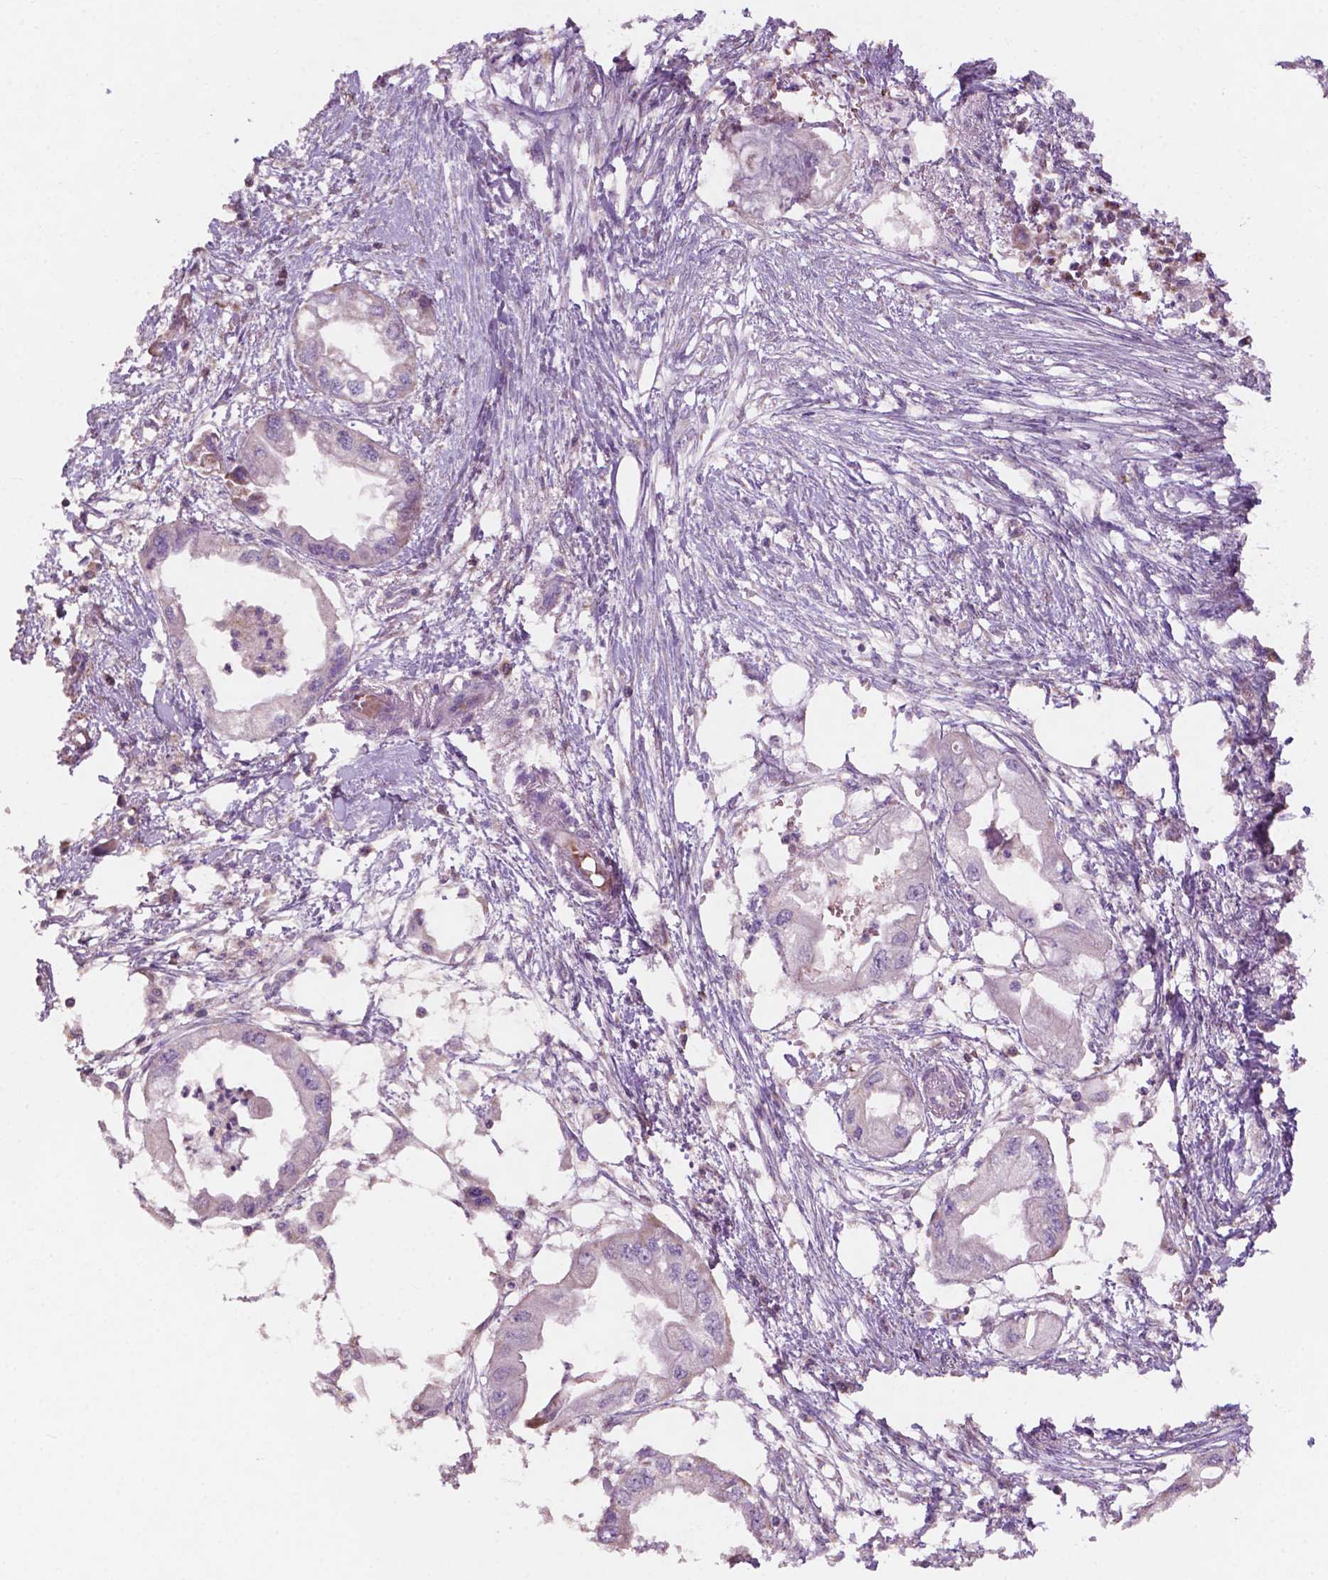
{"staining": {"intensity": "negative", "quantity": "none", "location": "none"}, "tissue": "endometrial cancer", "cell_type": "Tumor cells", "image_type": "cancer", "snomed": [{"axis": "morphology", "description": "Adenocarcinoma, NOS"}, {"axis": "morphology", "description": "Adenocarcinoma, metastatic, NOS"}, {"axis": "topography", "description": "Adipose tissue"}, {"axis": "topography", "description": "Endometrium"}], "caption": "This is an immunohistochemistry image of endometrial metastatic adenocarcinoma. There is no staining in tumor cells.", "gene": "NDUFS1", "patient": {"sex": "female", "age": 67}}